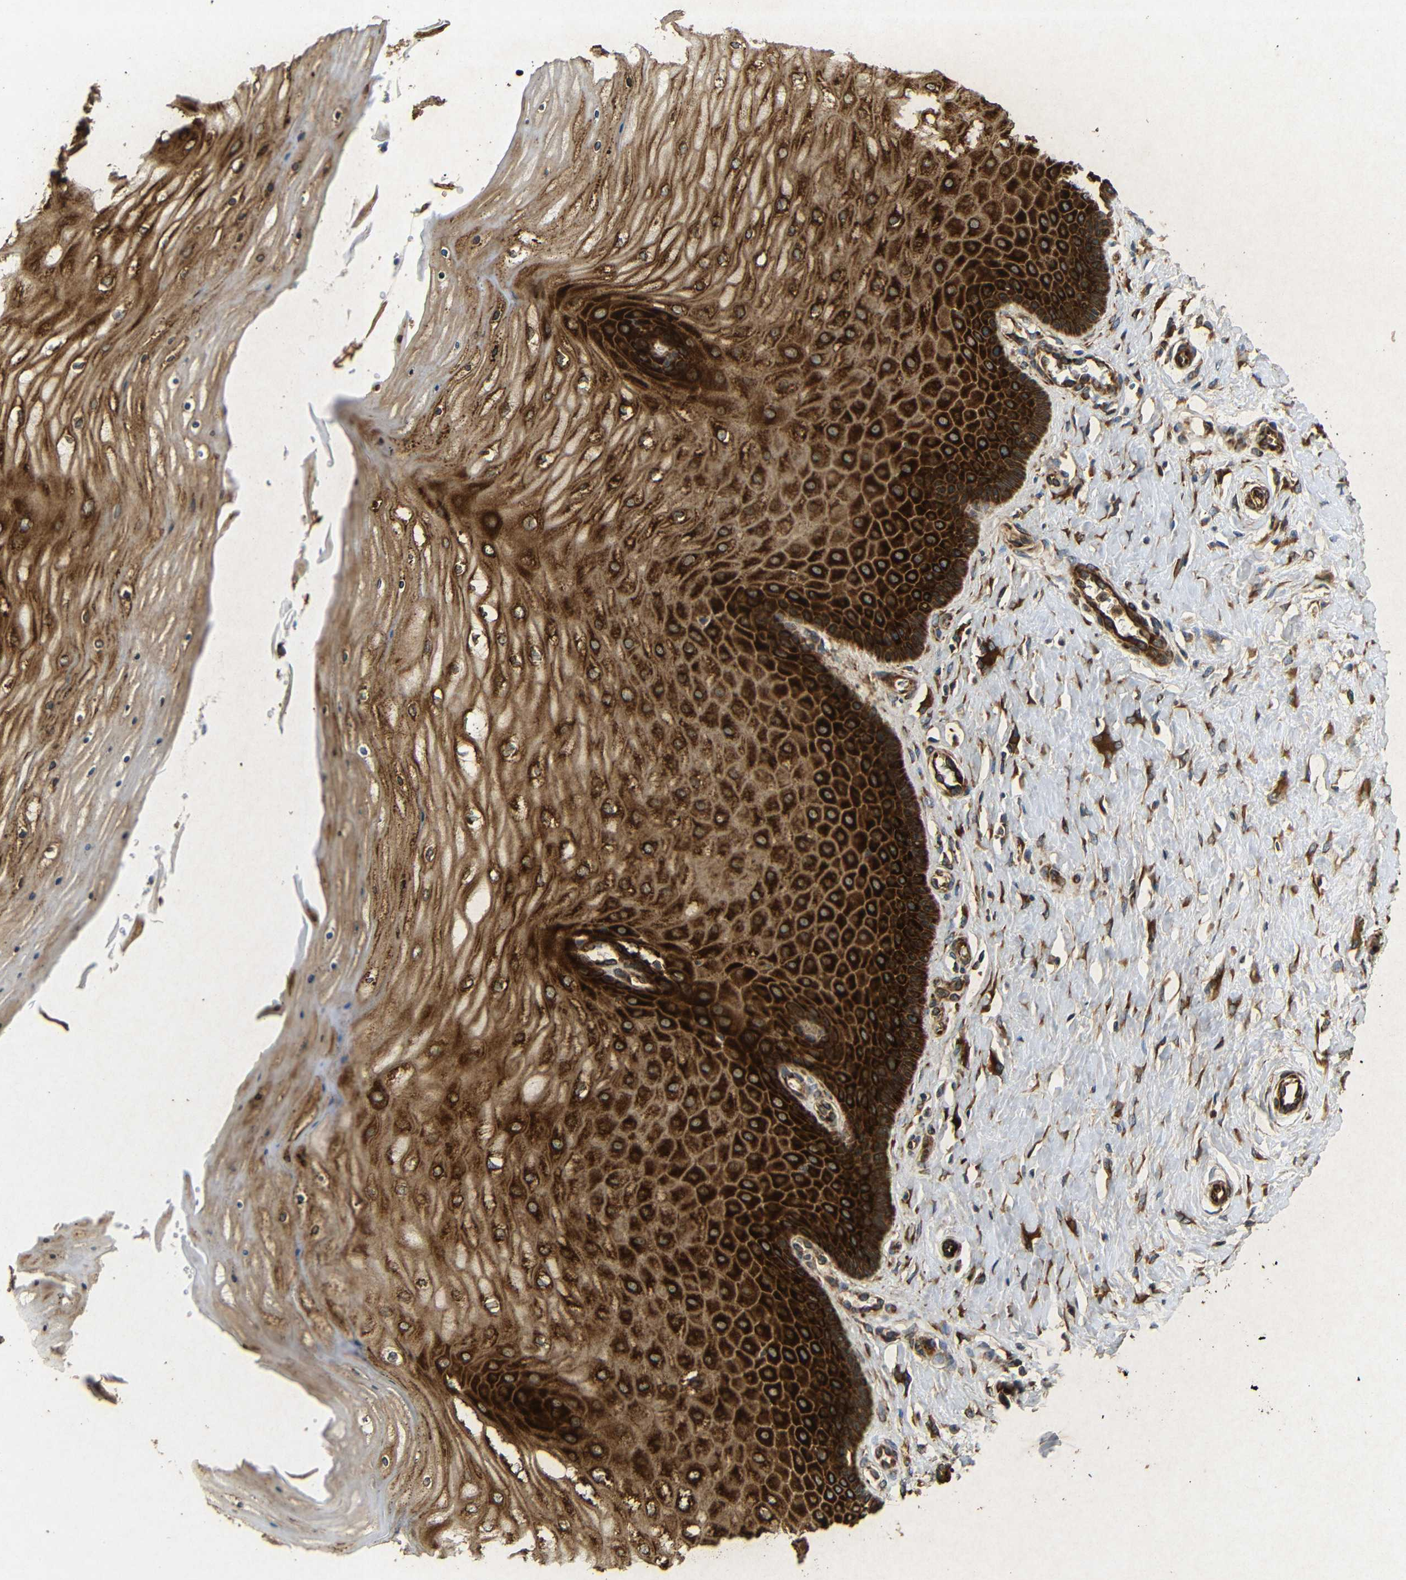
{"staining": {"intensity": "strong", "quantity": ">75%", "location": "cytoplasmic/membranous"}, "tissue": "cervix", "cell_type": "Glandular cells", "image_type": "normal", "snomed": [{"axis": "morphology", "description": "Normal tissue, NOS"}, {"axis": "topography", "description": "Cervix"}], "caption": "Immunohistochemical staining of normal cervix displays strong cytoplasmic/membranous protein positivity in approximately >75% of glandular cells. (brown staining indicates protein expression, while blue staining denotes nuclei).", "gene": "BTF3", "patient": {"sex": "female", "age": 55}}